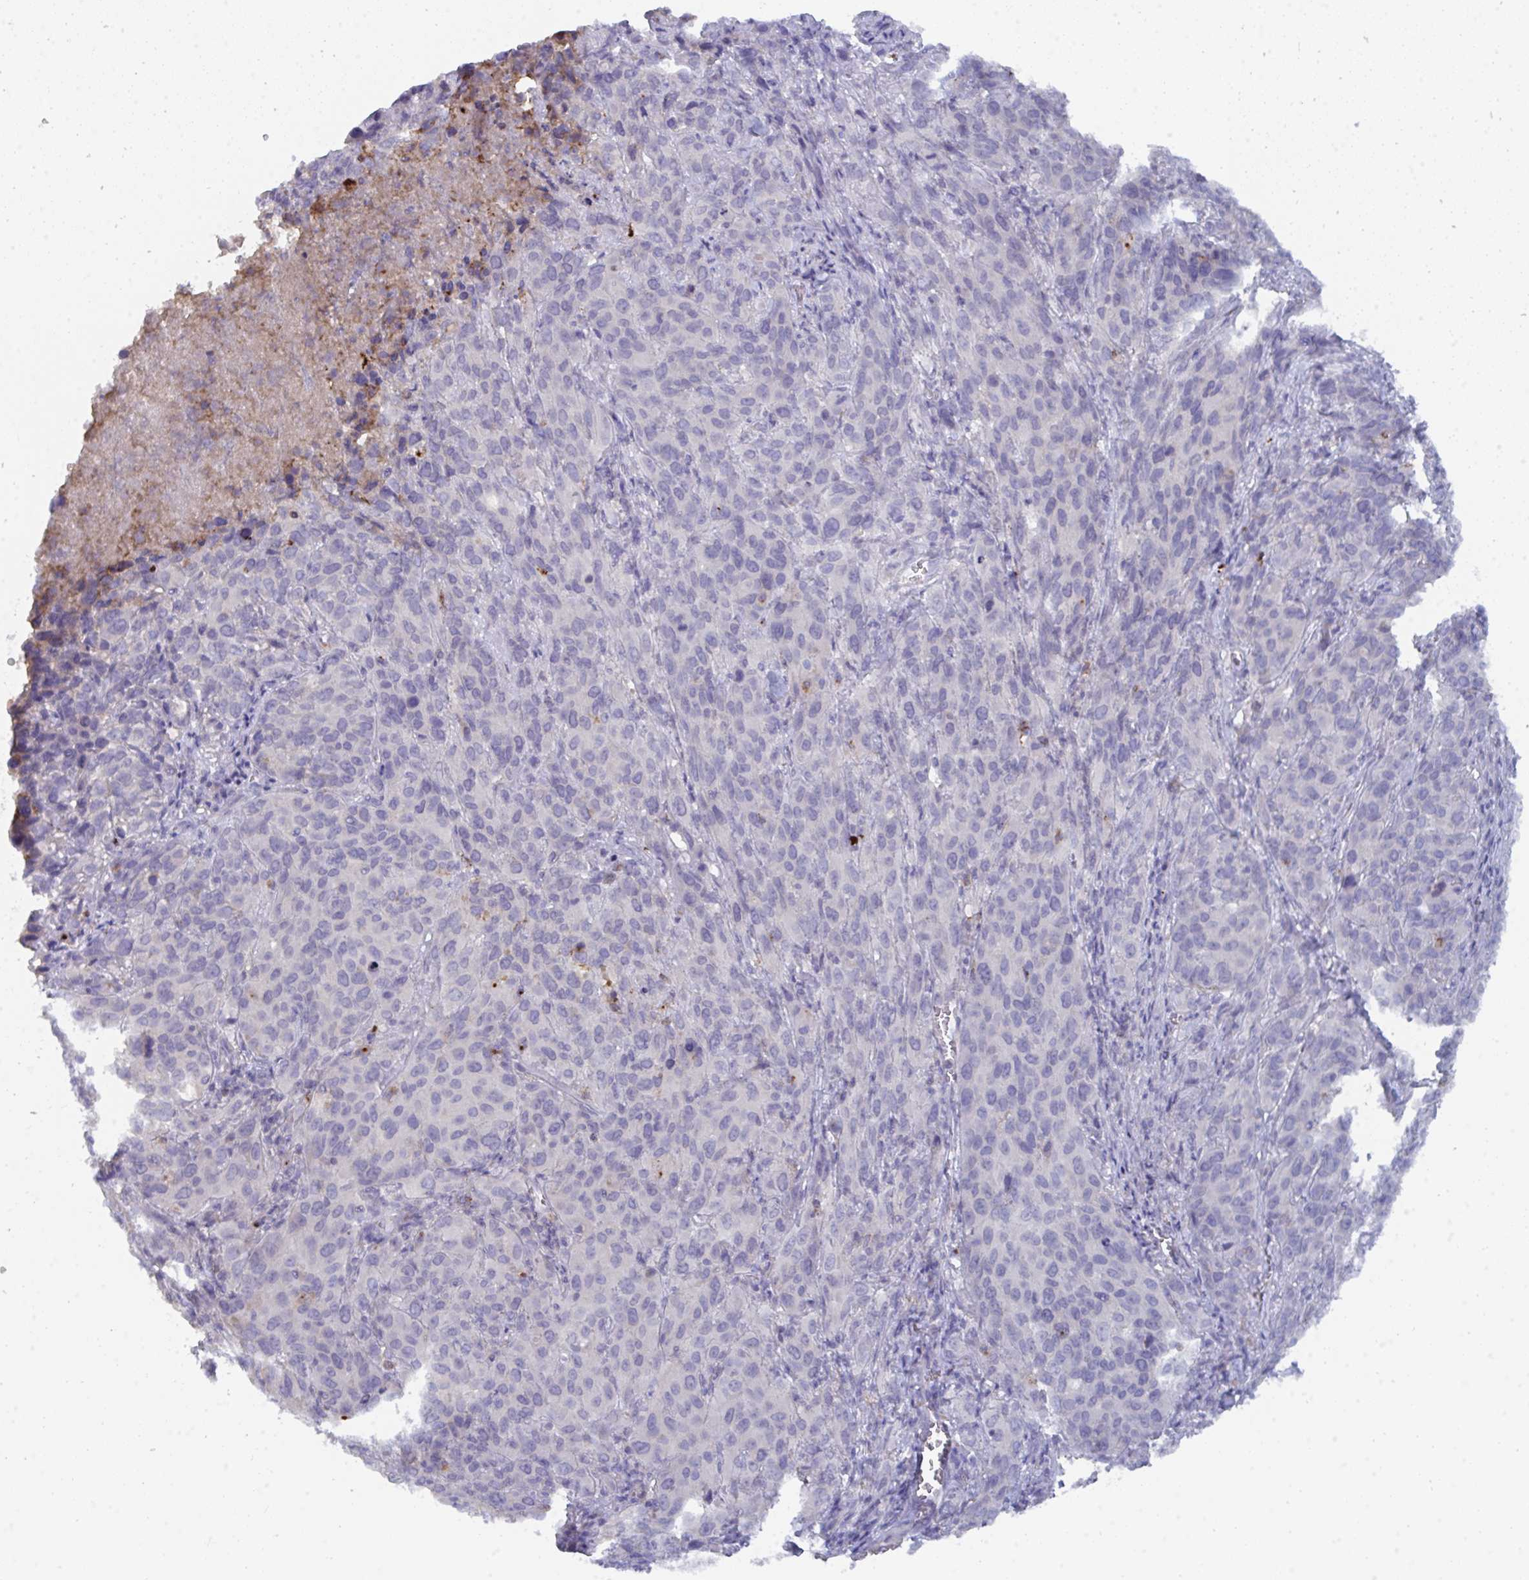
{"staining": {"intensity": "negative", "quantity": "none", "location": "none"}, "tissue": "cervical cancer", "cell_type": "Tumor cells", "image_type": "cancer", "snomed": [{"axis": "morphology", "description": "Squamous cell carcinoma, NOS"}, {"axis": "topography", "description": "Cervix"}], "caption": "DAB immunohistochemical staining of human squamous cell carcinoma (cervical) displays no significant staining in tumor cells.", "gene": "KCNK5", "patient": {"sex": "female", "age": 51}}